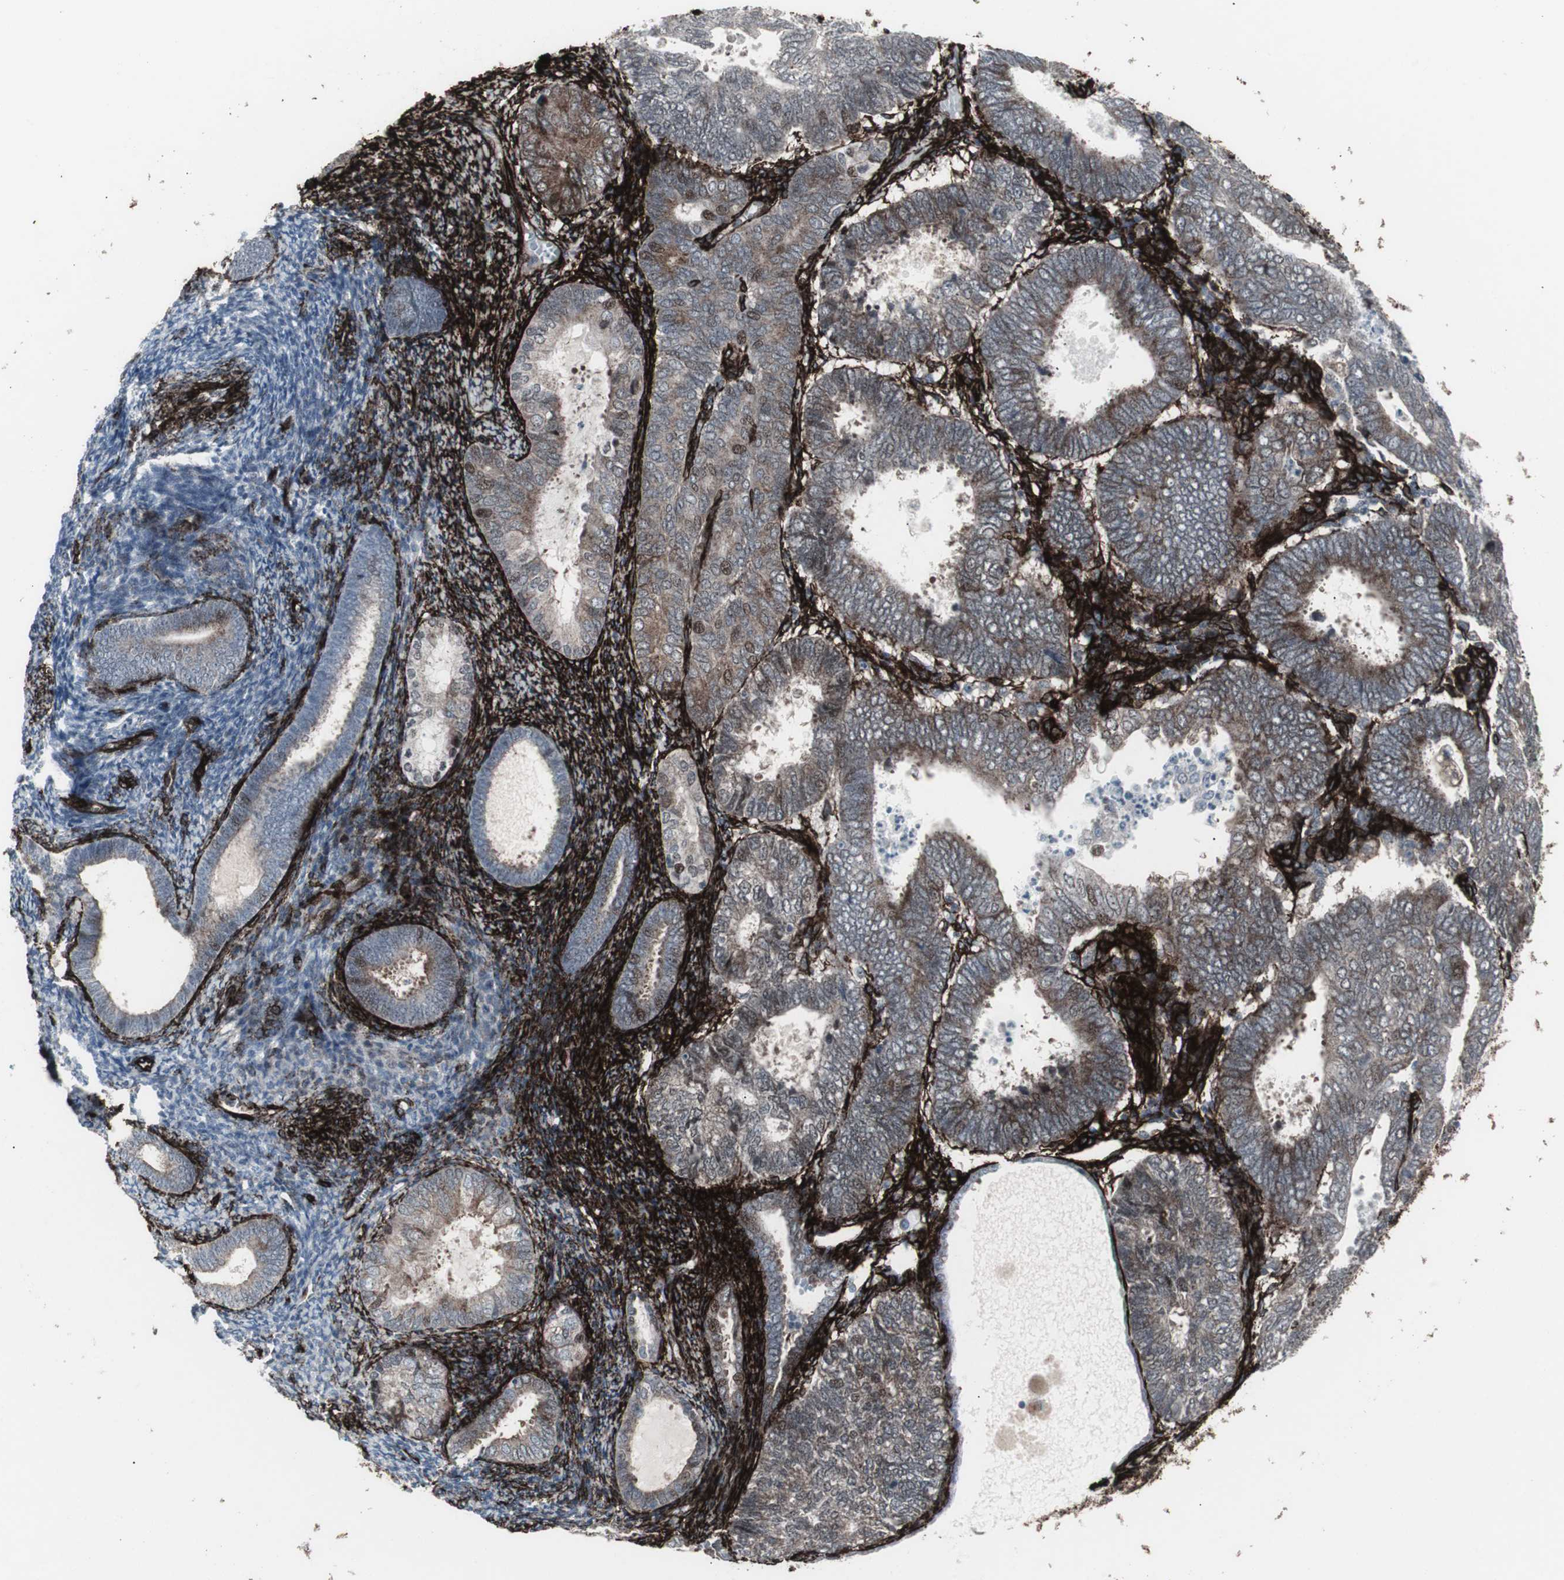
{"staining": {"intensity": "strong", "quantity": "25%-75%", "location": "cytoplasmic/membranous,nuclear"}, "tissue": "endometrial cancer", "cell_type": "Tumor cells", "image_type": "cancer", "snomed": [{"axis": "morphology", "description": "Adenocarcinoma, NOS"}, {"axis": "topography", "description": "Uterus"}], "caption": "Endometrial cancer (adenocarcinoma) stained with a brown dye displays strong cytoplasmic/membranous and nuclear positive expression in approximately 25%-75% of tumor cells.", "gene": "PDGFA", "patient": {"sex": "female", "age": 60}}